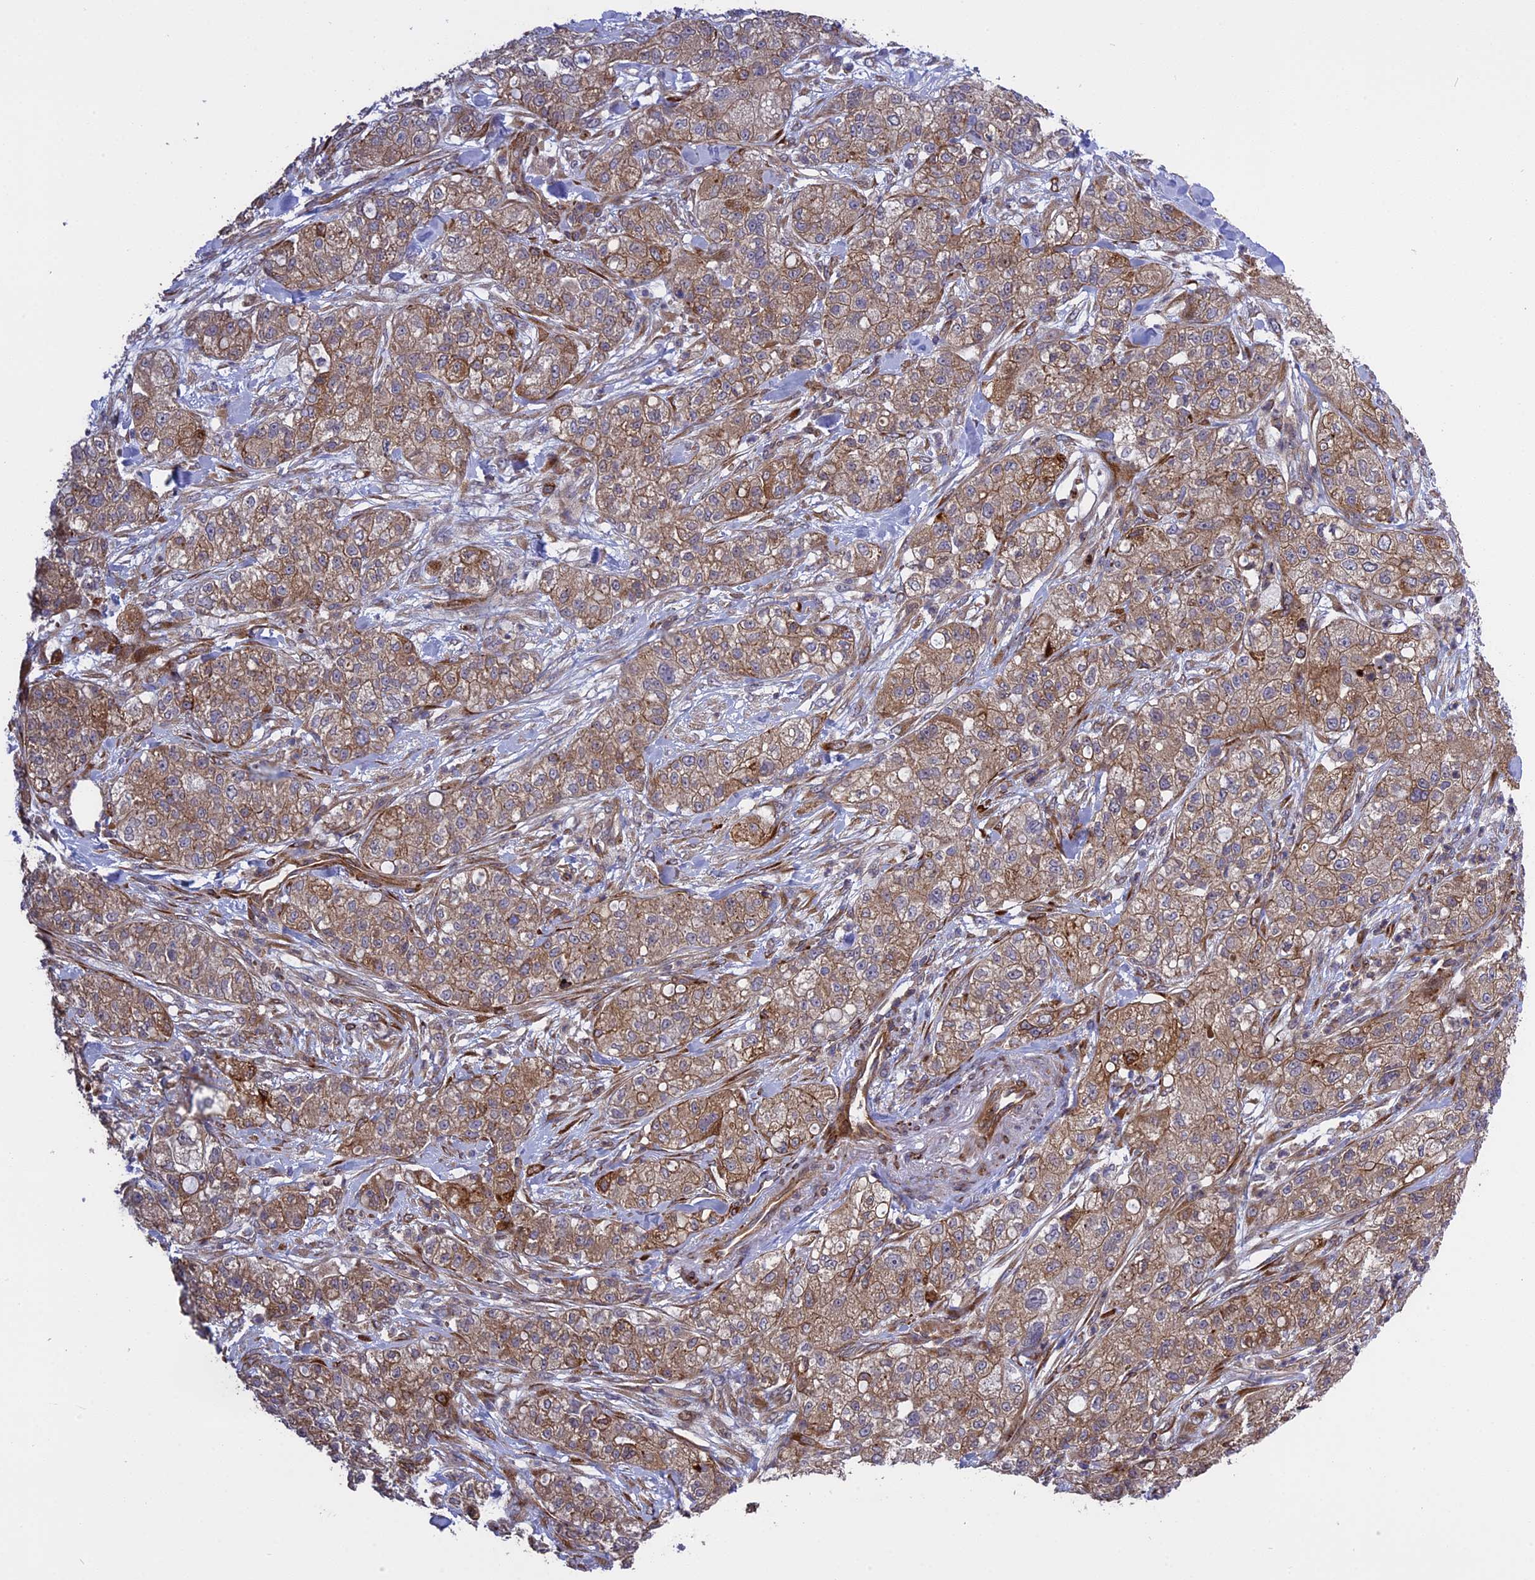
{"staining": {"intensity": "moderate", "quantity": ">75%", "location": "cytoplasmic/membranous"}, "tissue": "pancreatic cancer", "cell_type": "Tumor cells", "image_type": "cancer", "snomed": [{"axis": "morphology", "description": "Adenocarcinoma, NOS"}, {"axis": "topography", "description": "Pancreas"}], "caption": "Pancreatic cancer (adenocarcinoma) stained with DAB immunohistochemistry (IHC) displays medium levels of moderate cytoplasmic/membranous expression in approximately >75% of tumor cells. (brown staining indicates protein expression, while blue staining denotes nuclei).", "gene": "DDX60L", "patient": {"sex": "female", "age": 78}}